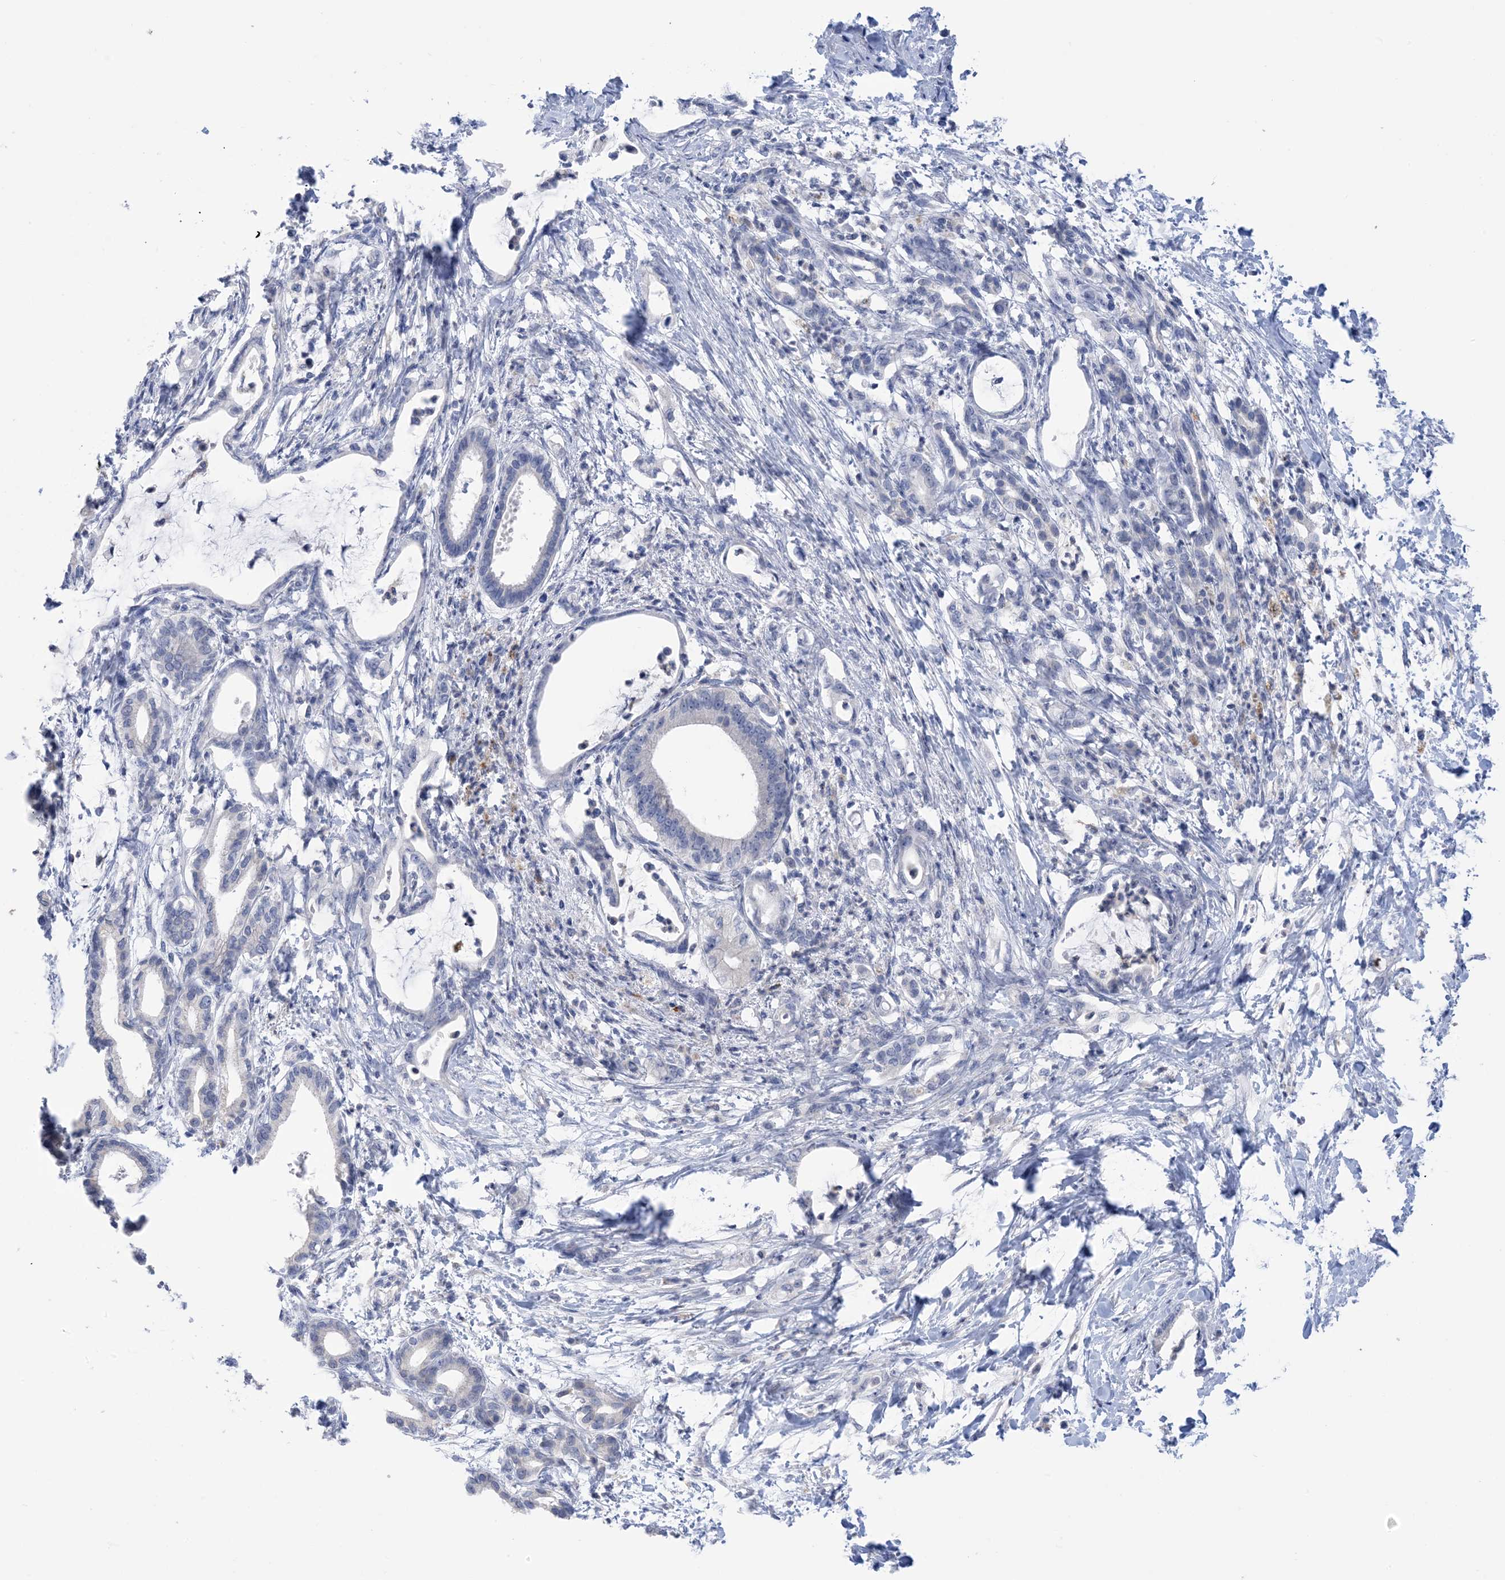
{"staining": {"intensity": "negative", "quantity": "none", "location": "none"}, "tissue": "pancreatic cancer", "cell_type": "Tumor cells", "image_type": "cancer", "snomed": [{"axis": "morphology", "description": "Adenocarcinoma, NOS"}, {"axis": "topography", "description": "Pancreas"}], "caption": "The photomicrograph shows no staining of tumor cells in adenocarcinoma (pancreatic).", "gene": "TTYH1", "patient": {"sex": "female", "age": 55}}